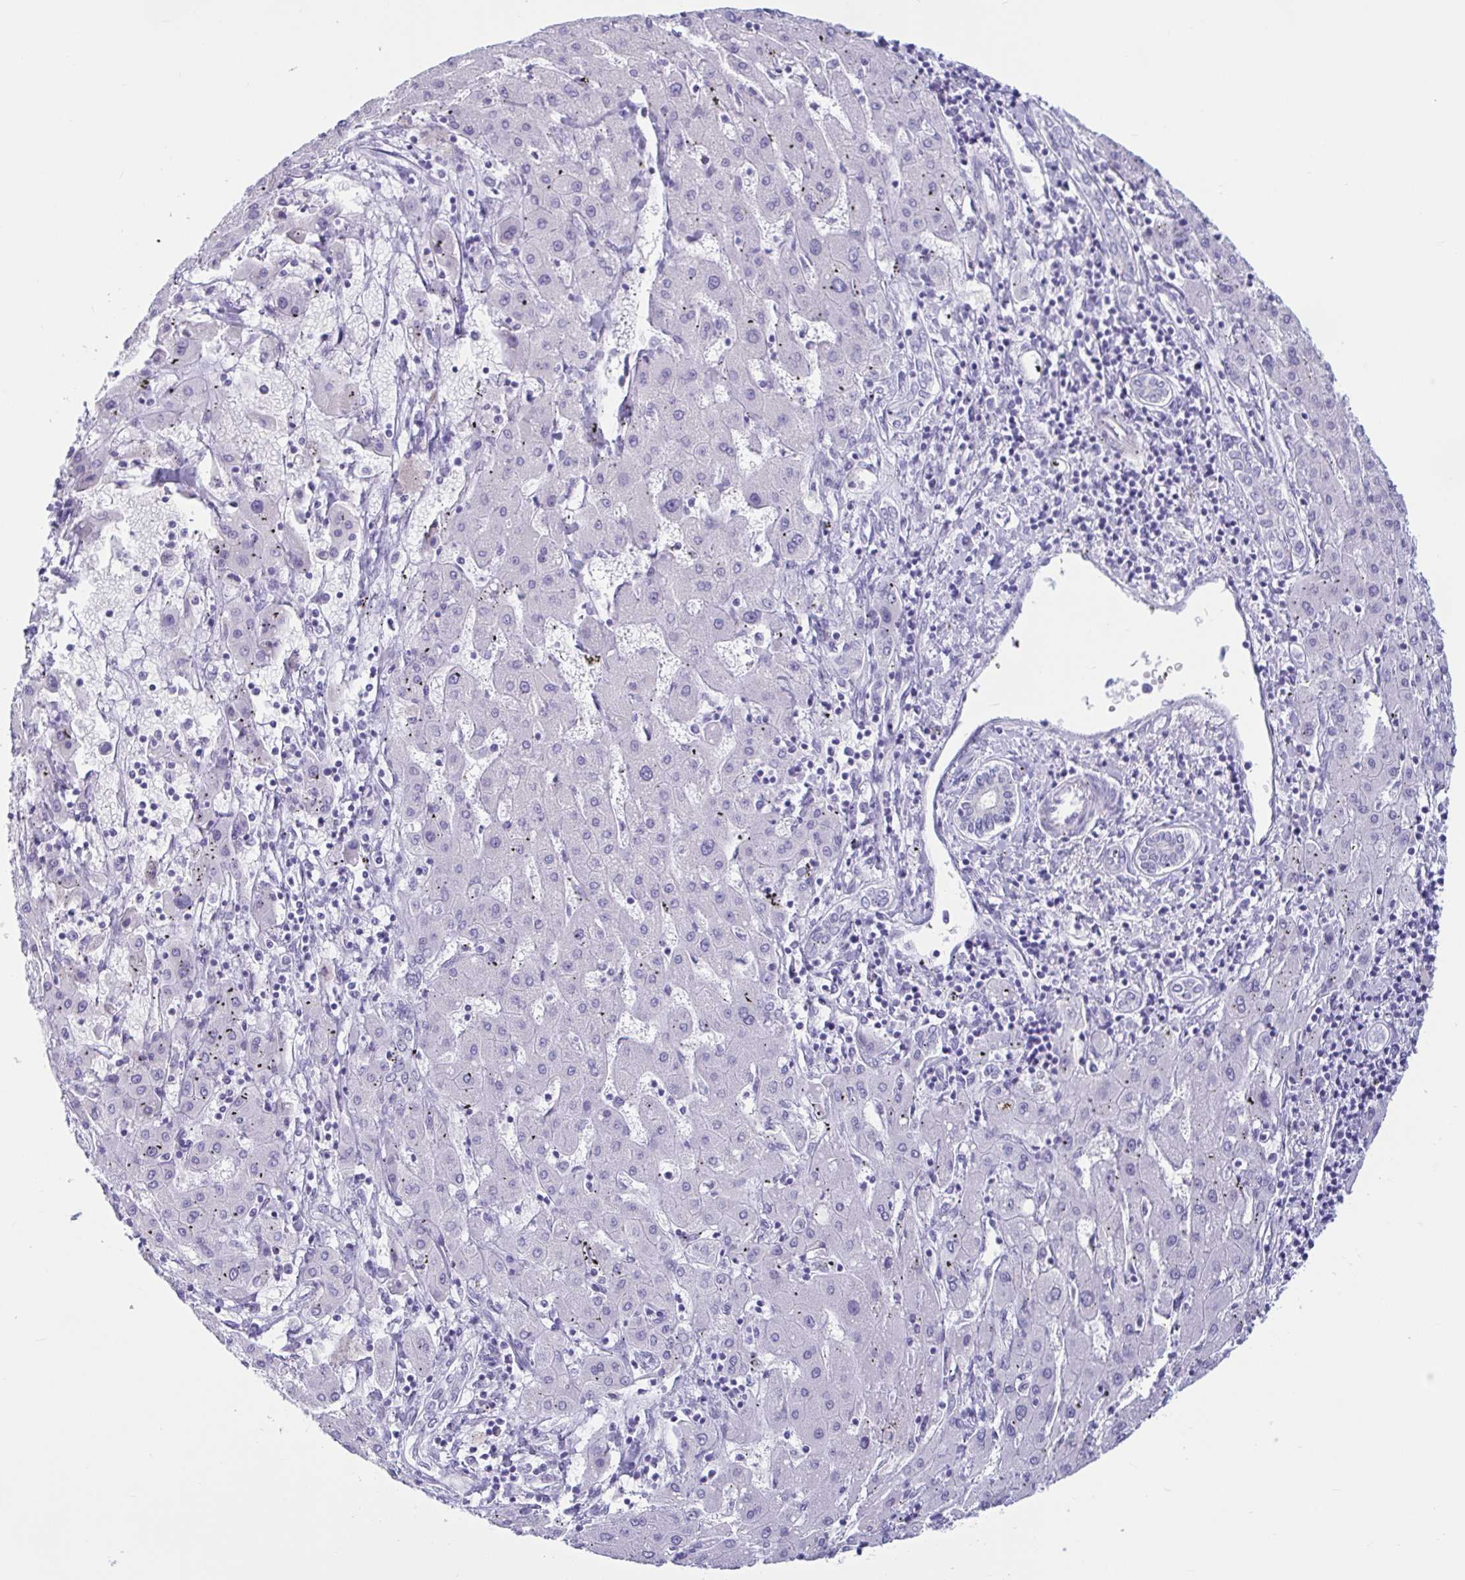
{"staining": {"intensity": "negative", "quantity": "none", "location": "none"}, "tissue": "liver cancer", "cell_type": "Tumor cells", "image_type": "cancer", "snomed": [{"axis": "morphology", "description": "Carcinoma, Hepatocellular, NOS"}, {"axis": "topography", "description": "Liver"}], "caption": "Immunohistochemical staining of human liver hepatocellular carcinoma reveals no significant staining in tumor cells.", "gene": "TNNI2", "patient": {"sex": "male", "age": 72}}